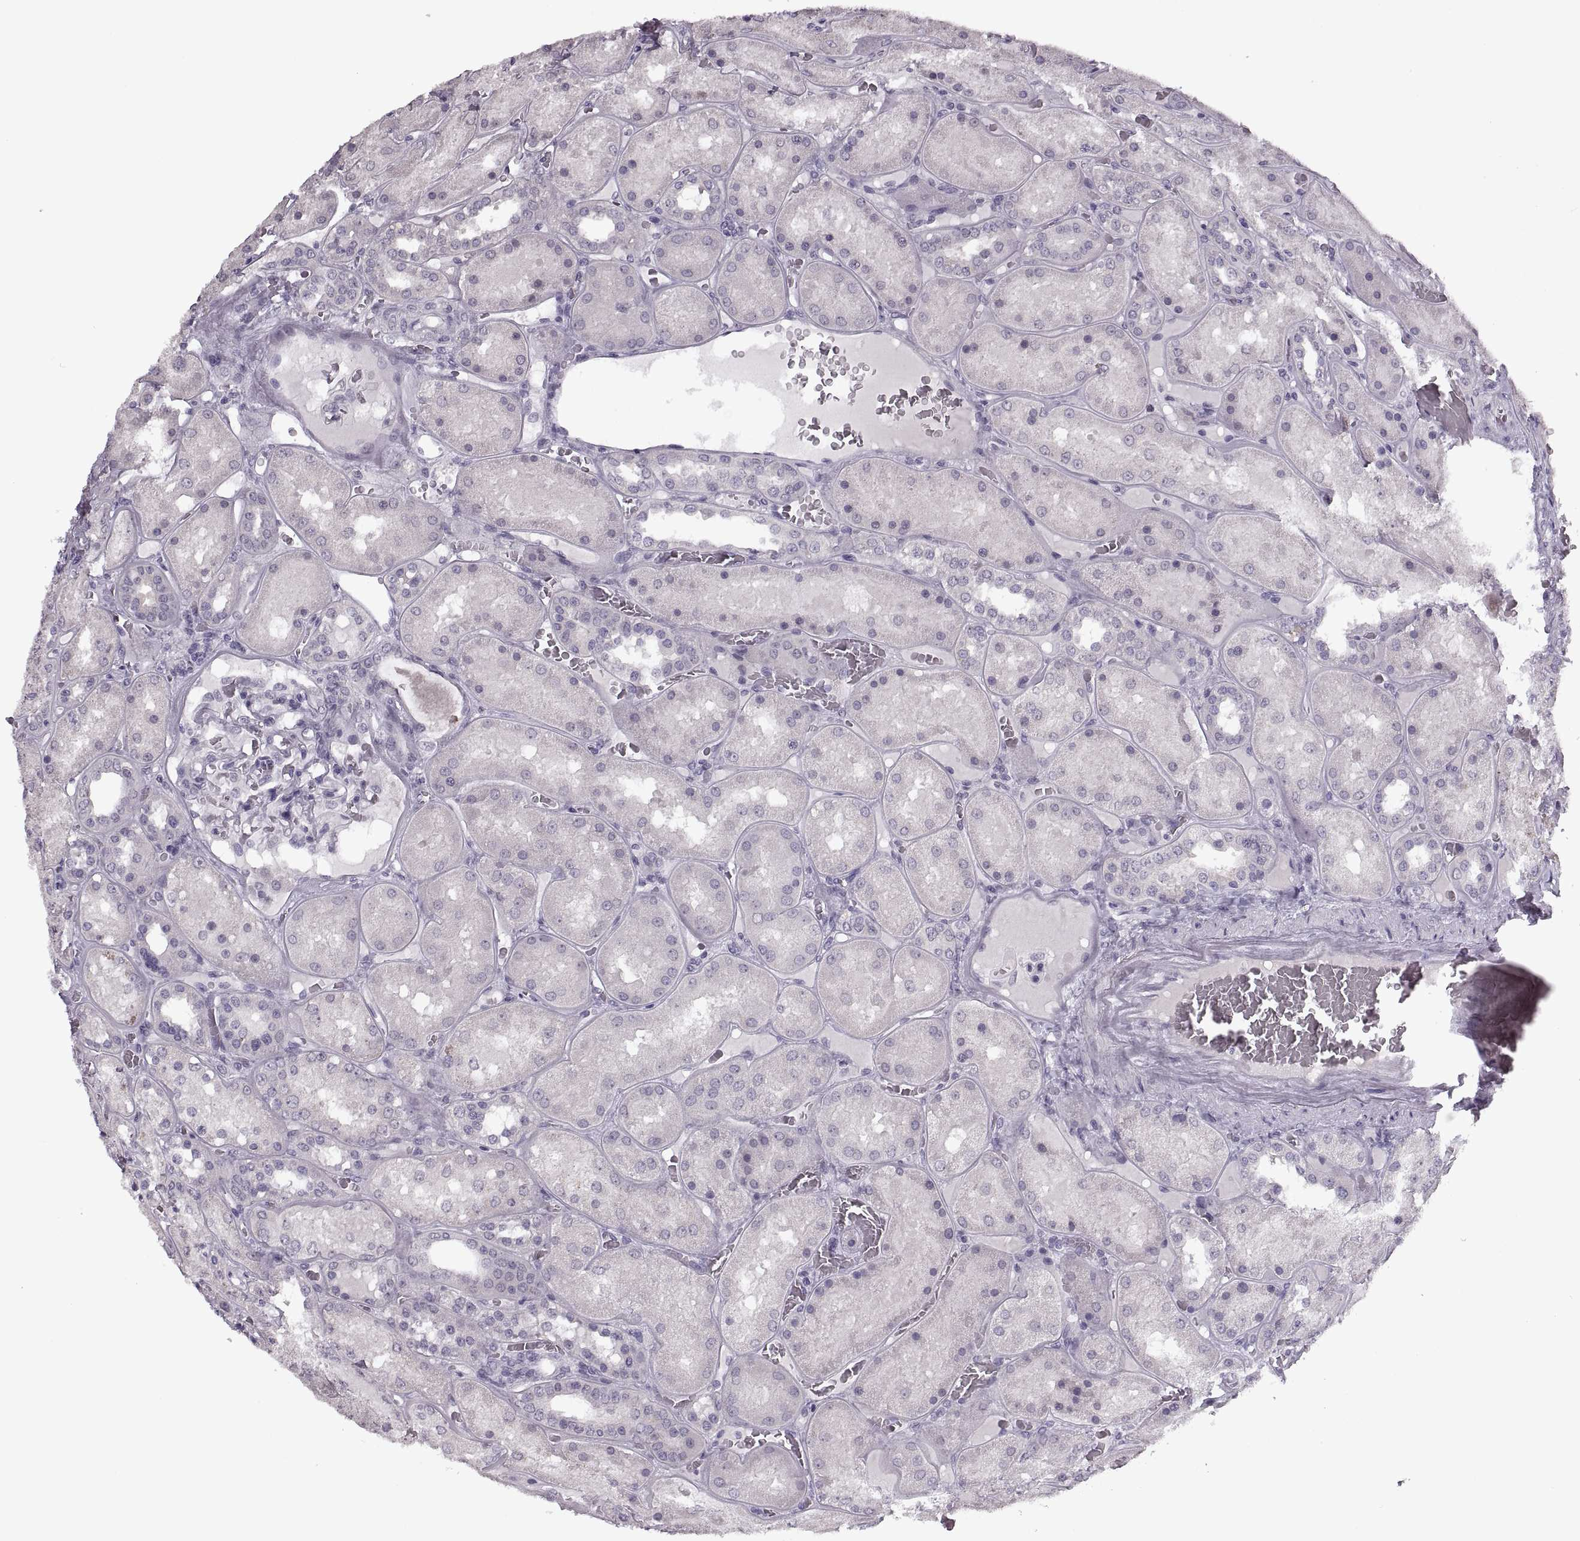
{"staining": {"intensity": "negative", "quantity": "none", "location": "none"}, "tissue": "kidney", "cell_type": "Cells in glomeruli", "image_type": "normal", "snomed": [{"axis": "morphology", "description": "Normal tissue, NOS"}, {"axis": "topography", "description": "Kidney"}], "caption": "Immunohistochemistry (IHC) of benign kidney displays no expression in cells in glomeruli.", "gene": "PAGE2B", "patient": {"sex": "male", "age": 73}}